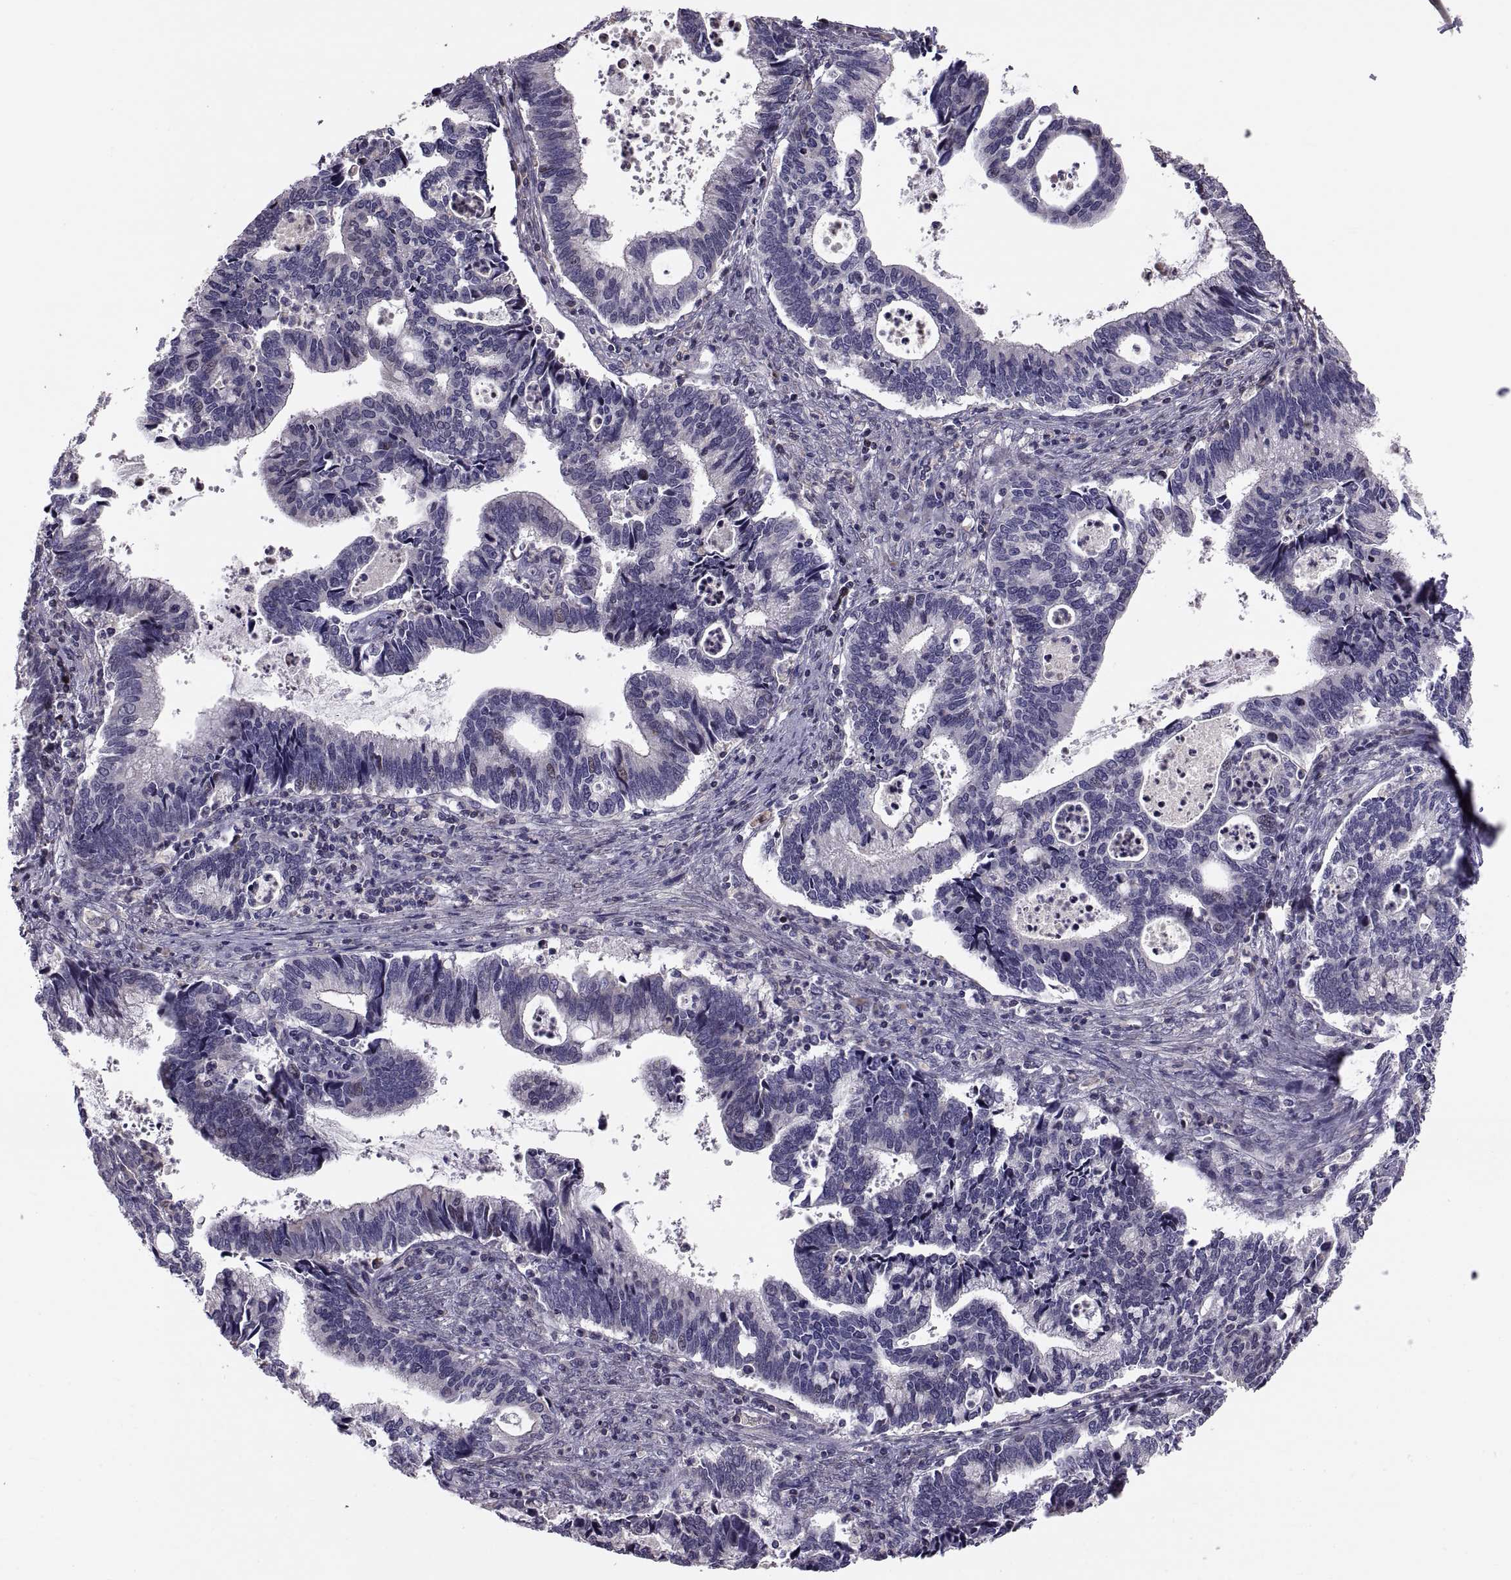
{"staining": {"intensity": "negative", "quantity": "none", "location": "none"}, "tissue": "cervical cancer", "cell_type": "Tumor cells", "image_type": "cancer", "snomed": [{"axis": "morphology", "description": "Adenocarcinoma, NOS"}, {"axis": "topography", "description": "Cervix"}], "caption": "Immunohistochemistry (IHC) of human cervical cancer (adenocarcinoma) demonstrates no staining in tumor cells.", "gene": "ANO1", "patient": {"sex": "female", "age": 42}}